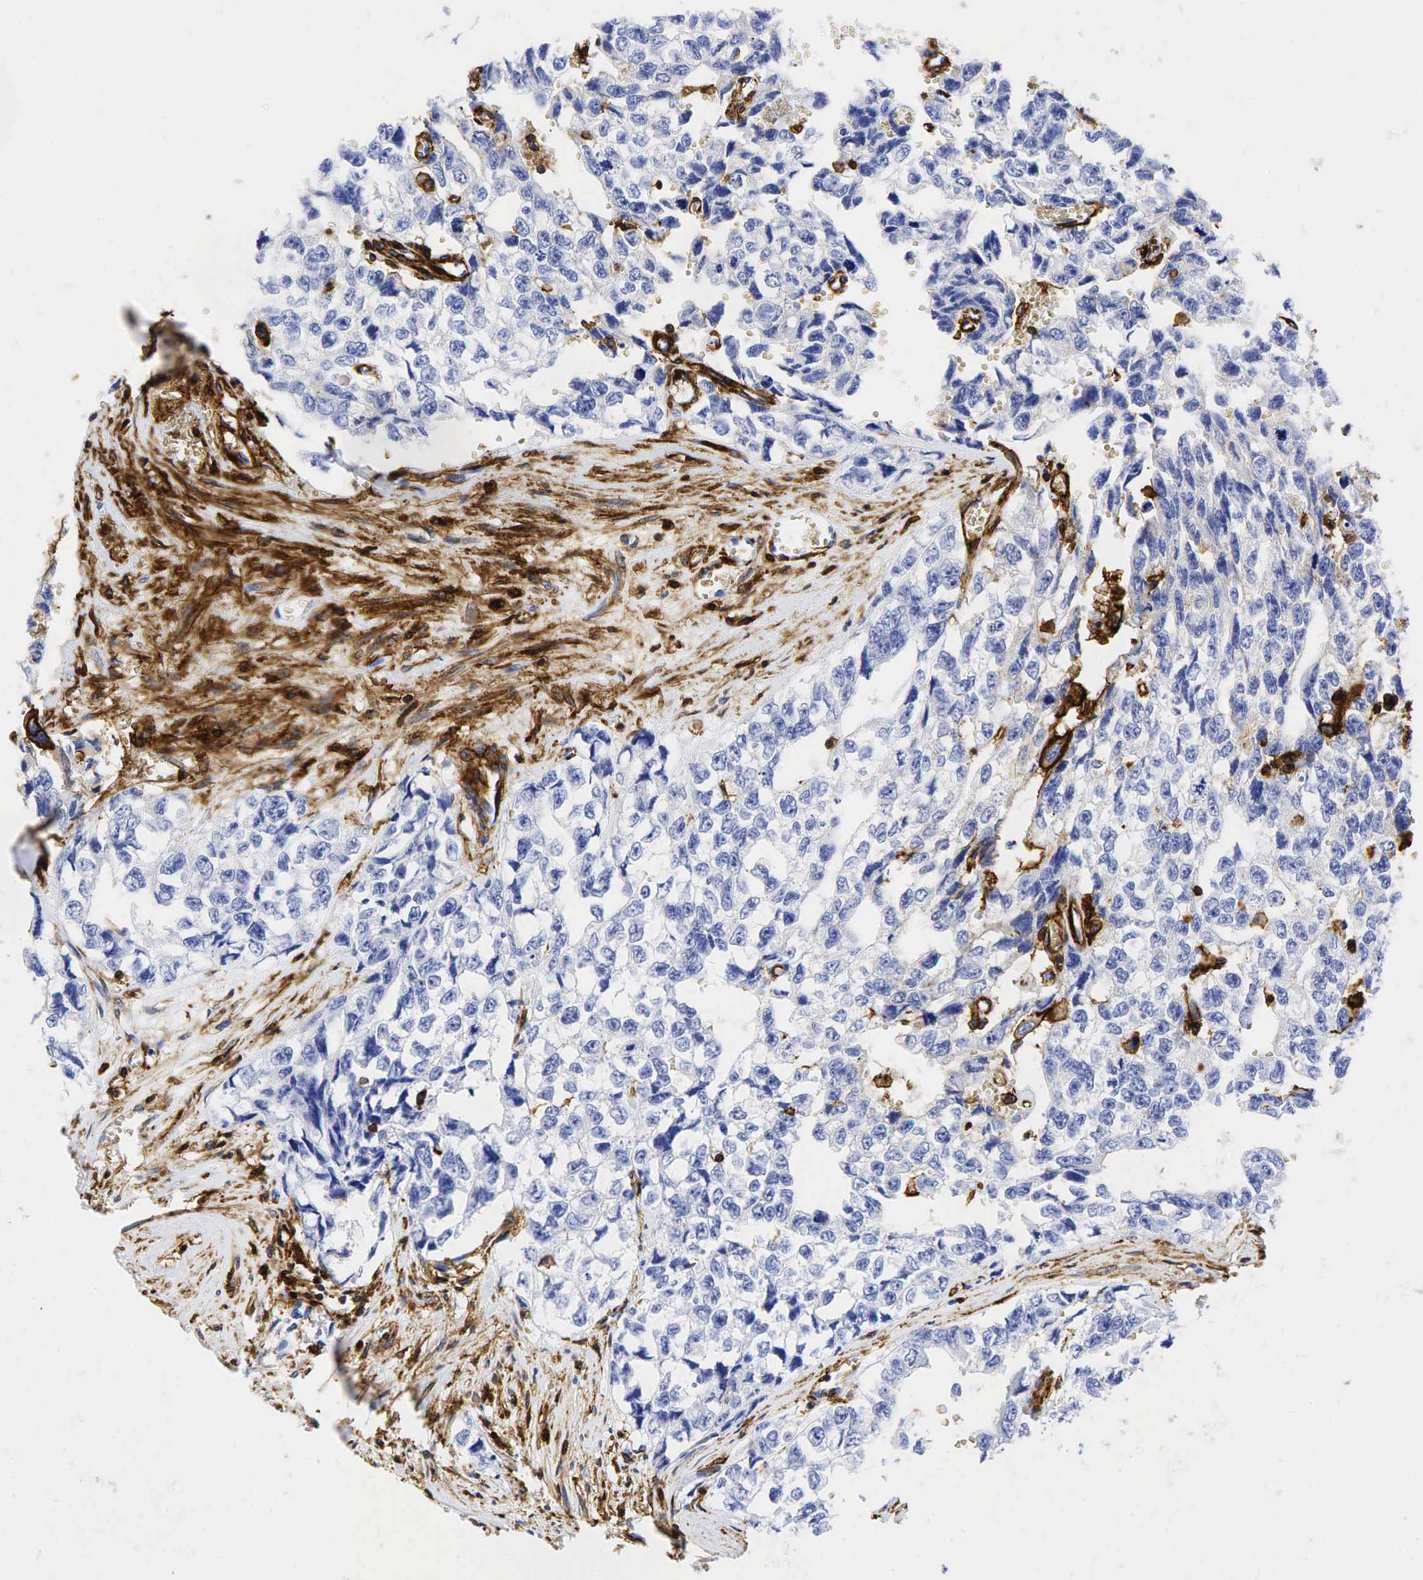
{"staining": {"intensity": "negative", "quantity": "none", "location": "none"}, "tissue": "testis cancer", "cell_type": "Tumor cells", "image_type": "cancer", "snomed": [{"axis": "morphology", "description": "Carcinoma, Embryonal, NOS"}, {"axis": "topography", "description": "Testis"}], "caption": "Testis cancer was stained to show a protein in brown. There is no significant expression in tumor cells.", "gene": "CD44", "patient": {"sex": "male", "age": 31}}